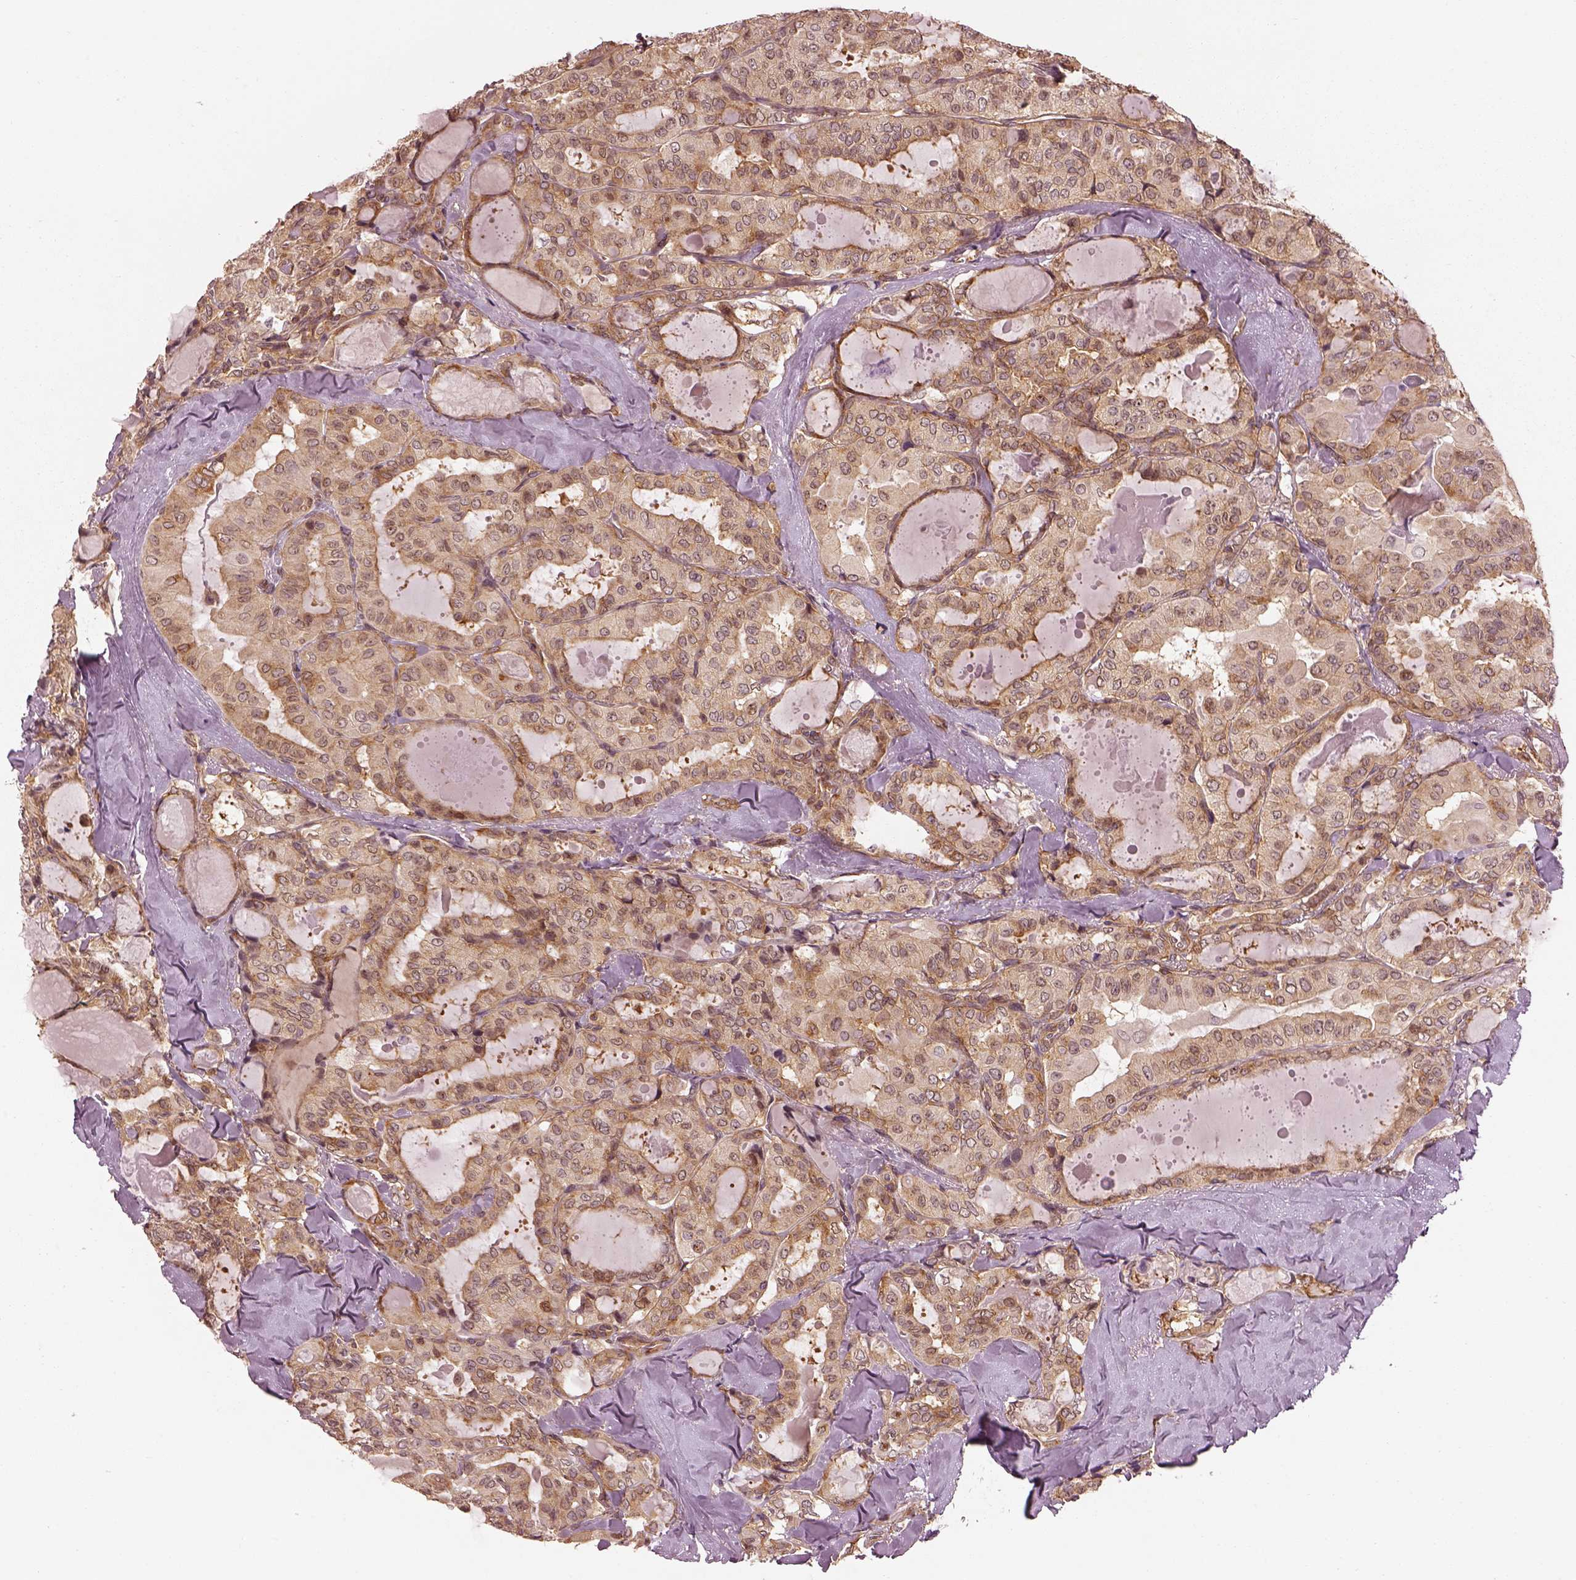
{"staining": {"intensity": "weak", "quantity": ">75%", "location": "cytoplasmic/membranous"}, "tissue": "thyroid cancer", "cell_type": "Tumor cells", "image_type": "cancer", "snomed": [{"axis": "morphology", "description": "Papillary adenocarcinoma, NOS"}, {"axis": "topography", "description": "Thyroid gland"}], "caption": "This image shows IHC staining of human papillary adenocarcinoma (thyroid), with low weak cytoplasmic/membranous staining in about >75% of tumor cells.", "gene": "LSM14A", "patient": {"sex": "female", "age": 41}}